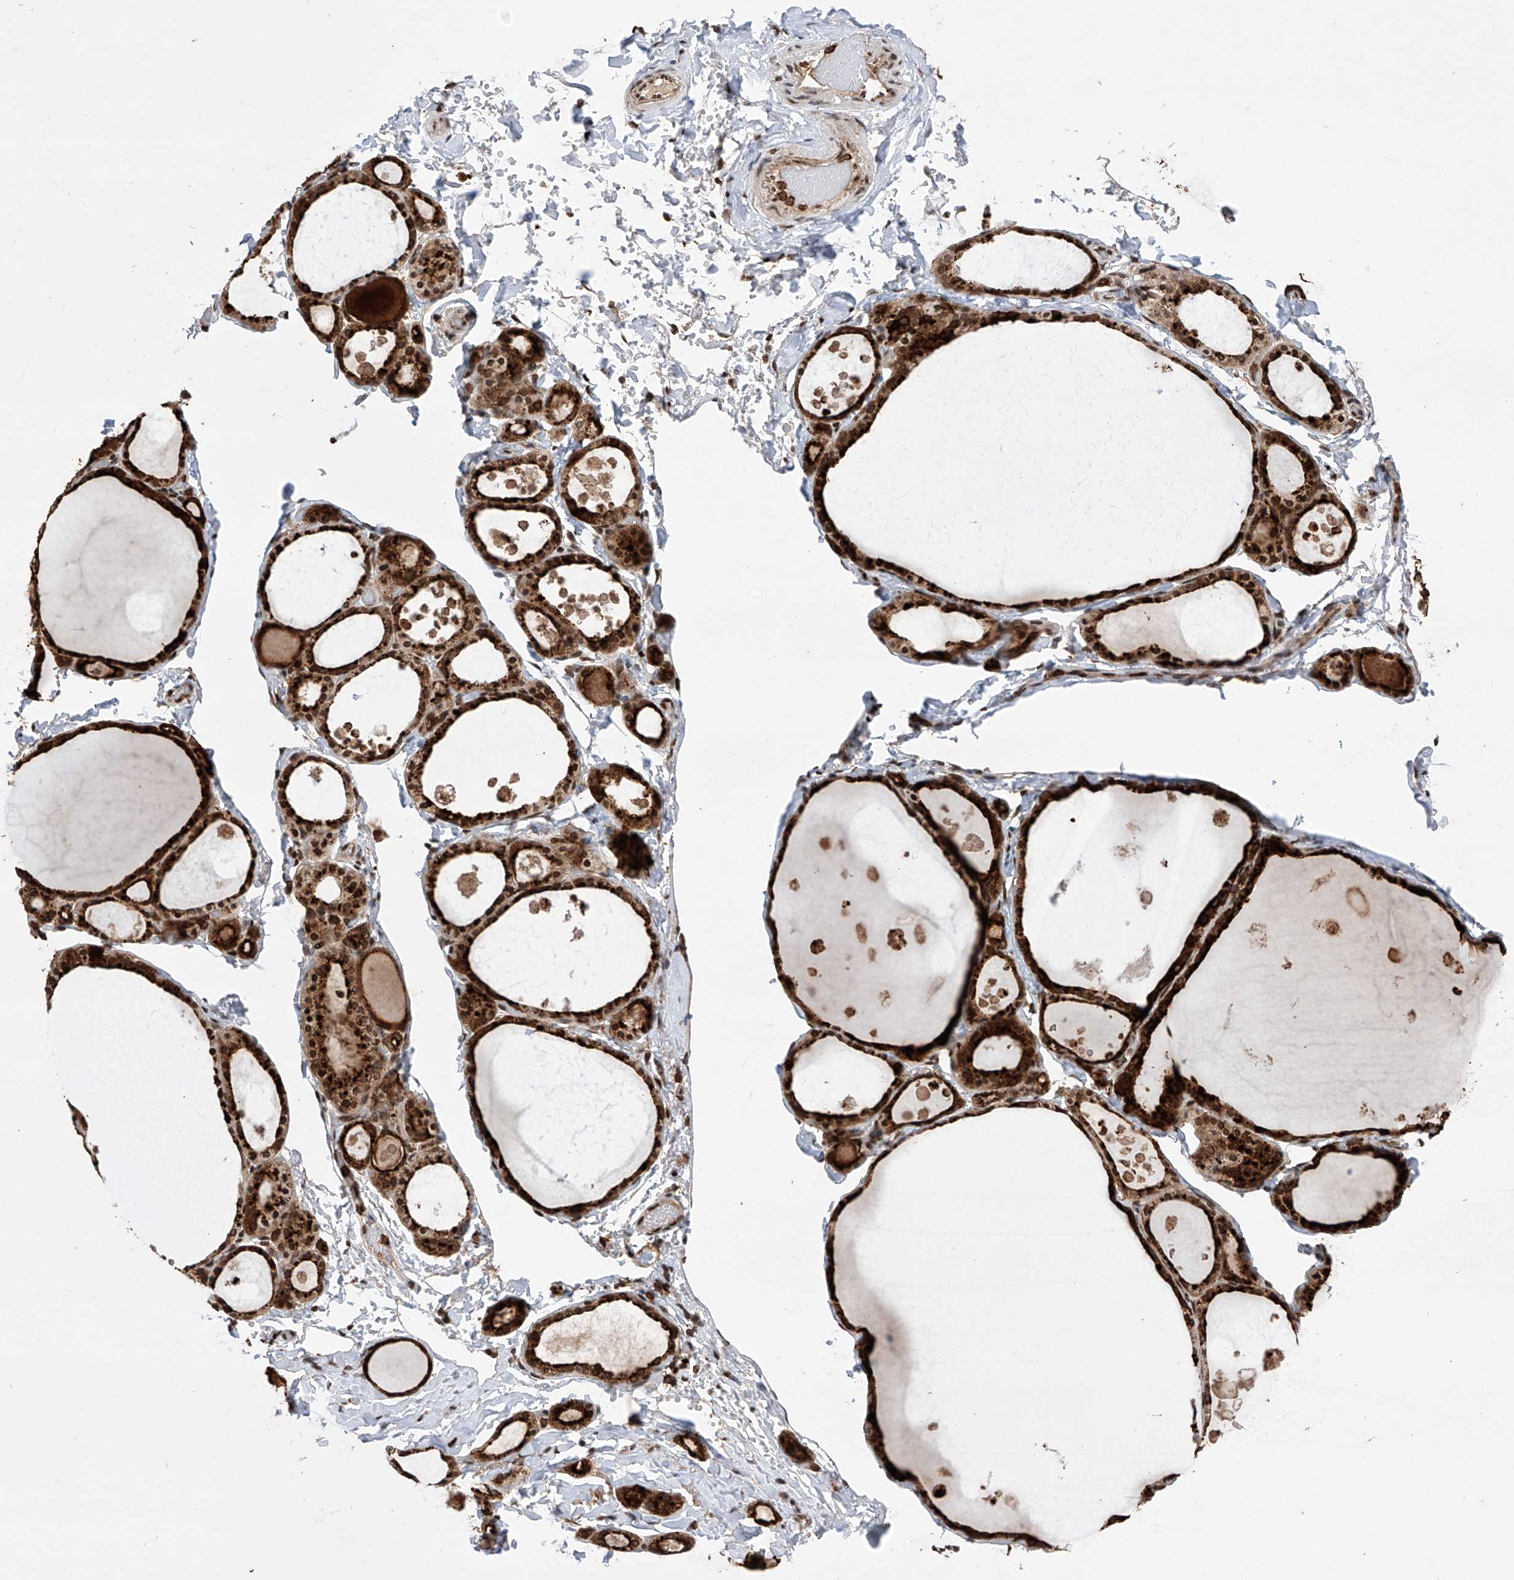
{"staining": {"intensity": "strong", "quantity": ">75%", "location": "cytoplasmic/membranous,nuclear"}, "tissue": "thyroid gland", "cell_type": "Glandular cells", "image_type": "normal", "snomed": [{"axis": "morphology", "description": "Normal tissue, NOS"}, {"axis": "topography", "description": "Thyroid gland"}], "caption": "Thyroid gland stained with a protein marker shows strong staining in glandular cells.", "gene": "ZNF280D", "patient": {"sex": "male", "age": 56}}